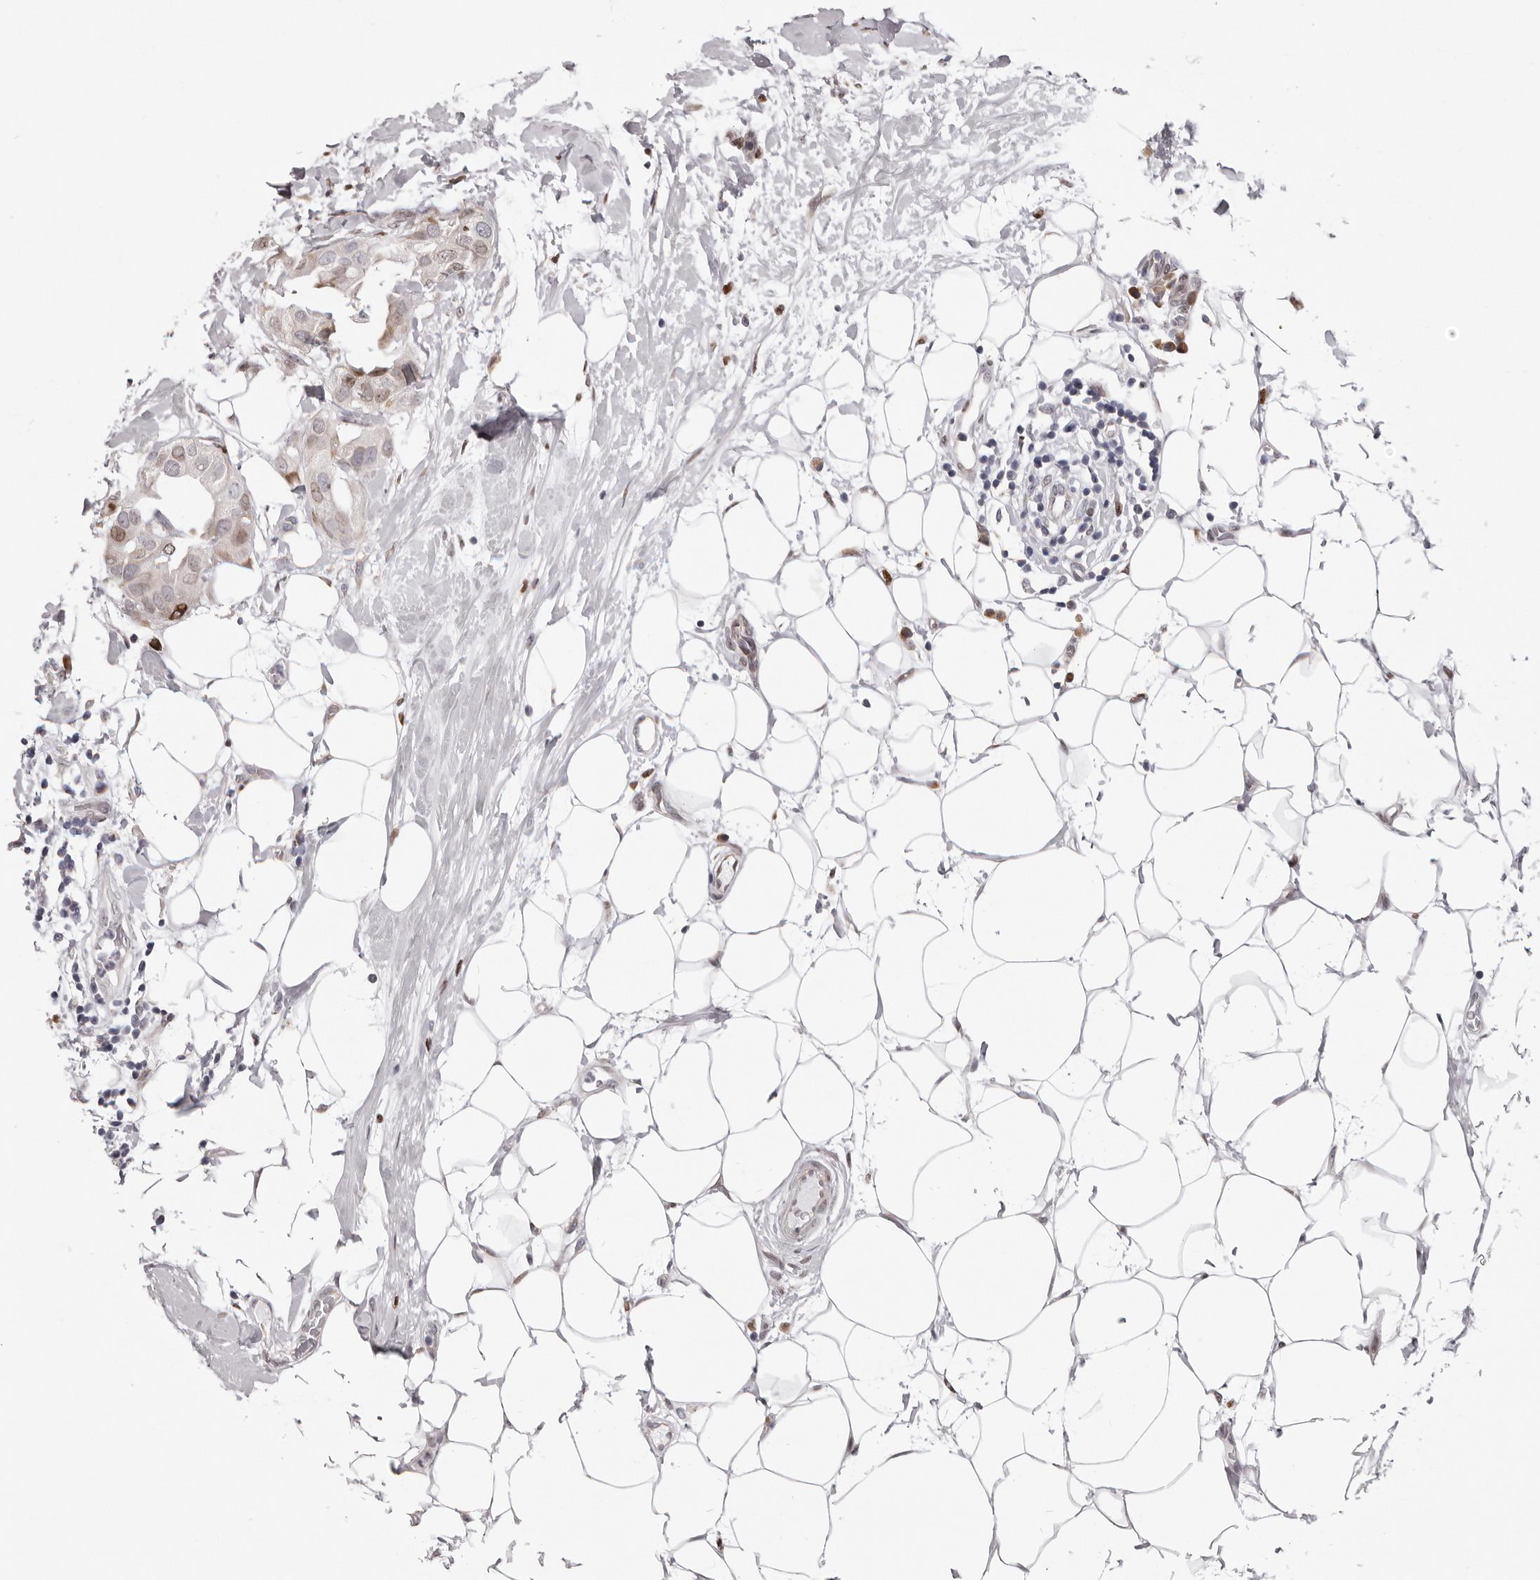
{"staining": {"intensity": "moderate", "quantity": "<25%", "location": "nuclear"}, "tissue": "breast cancer", "cell_type": "Tumor cells", "image_type": "cancer", "snomed": [{"axis": "morphology", "description": "Duct carcinoma"}, {"axis": "topography", "description": "Breast"}], "caption": "This is an image of immunohistochemistry (IHC) staining of breast intraductal carcinoma, which shows moderate expression in the nuclear of tumor cells.", "gene": "SRP19", "patient": {"sex": "female", "age": 40}}